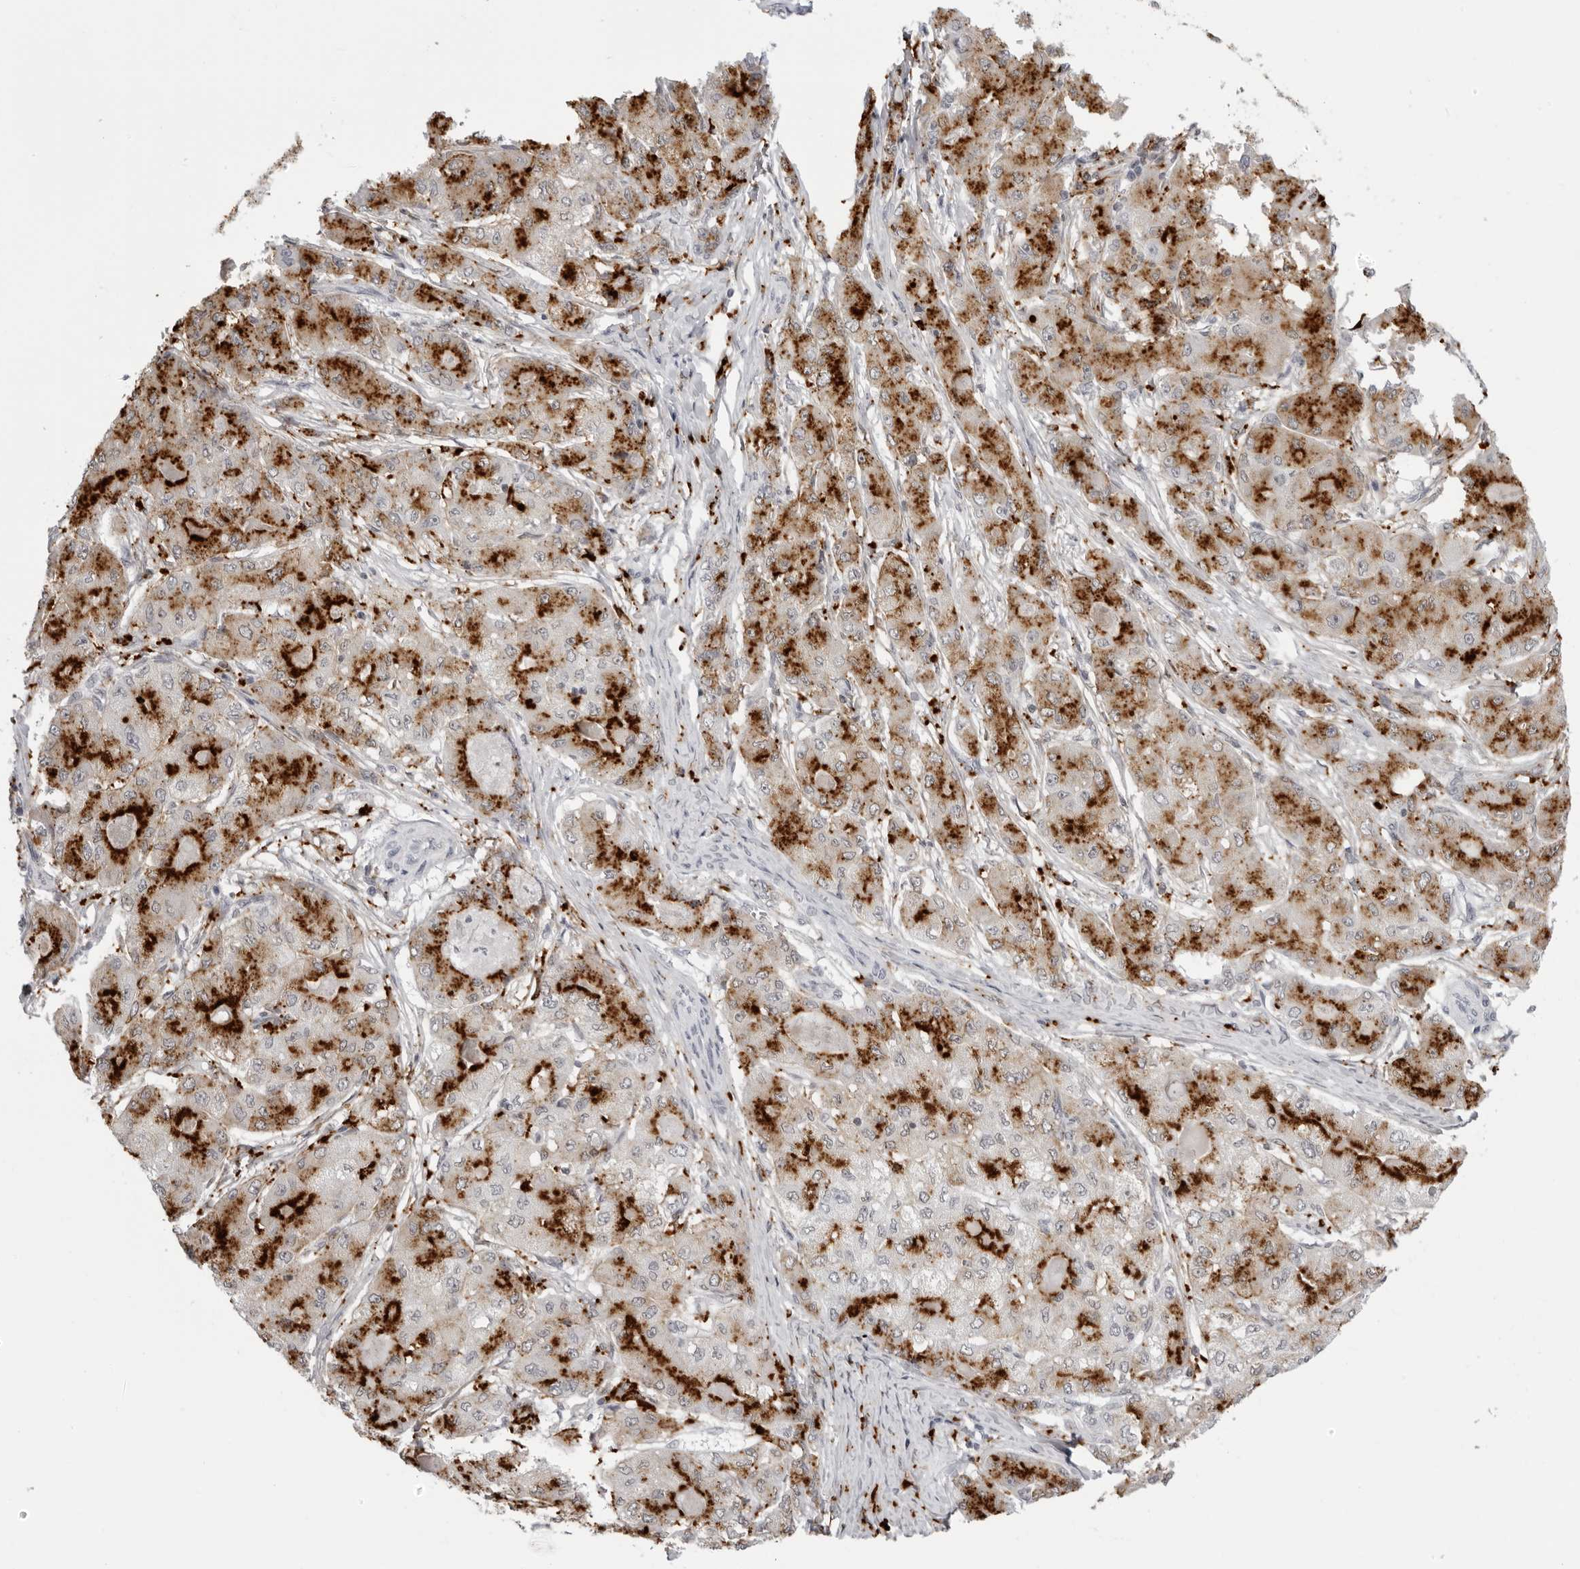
{"staining": {"intensity": "strong", "quantity": ">75%", "location": "cytoplasmic/membranous"}, "tissue": "liver cancer", "cell_type": "Tumor cells", "image_type": "cancer", "snomed": [{"axis": "morphology", "description": "Carcinoma, Hepatocellular, NOS"}, {"axis": "topography", "description": "Liver"}], "caption": "Human liver cancer stained for a protein (brown) reveals strong cytoplasmic/membranous positive positivity in about >75% of tumor cells.", "gene": "IL25", "patient": {"sex": "male", "age": 80}}